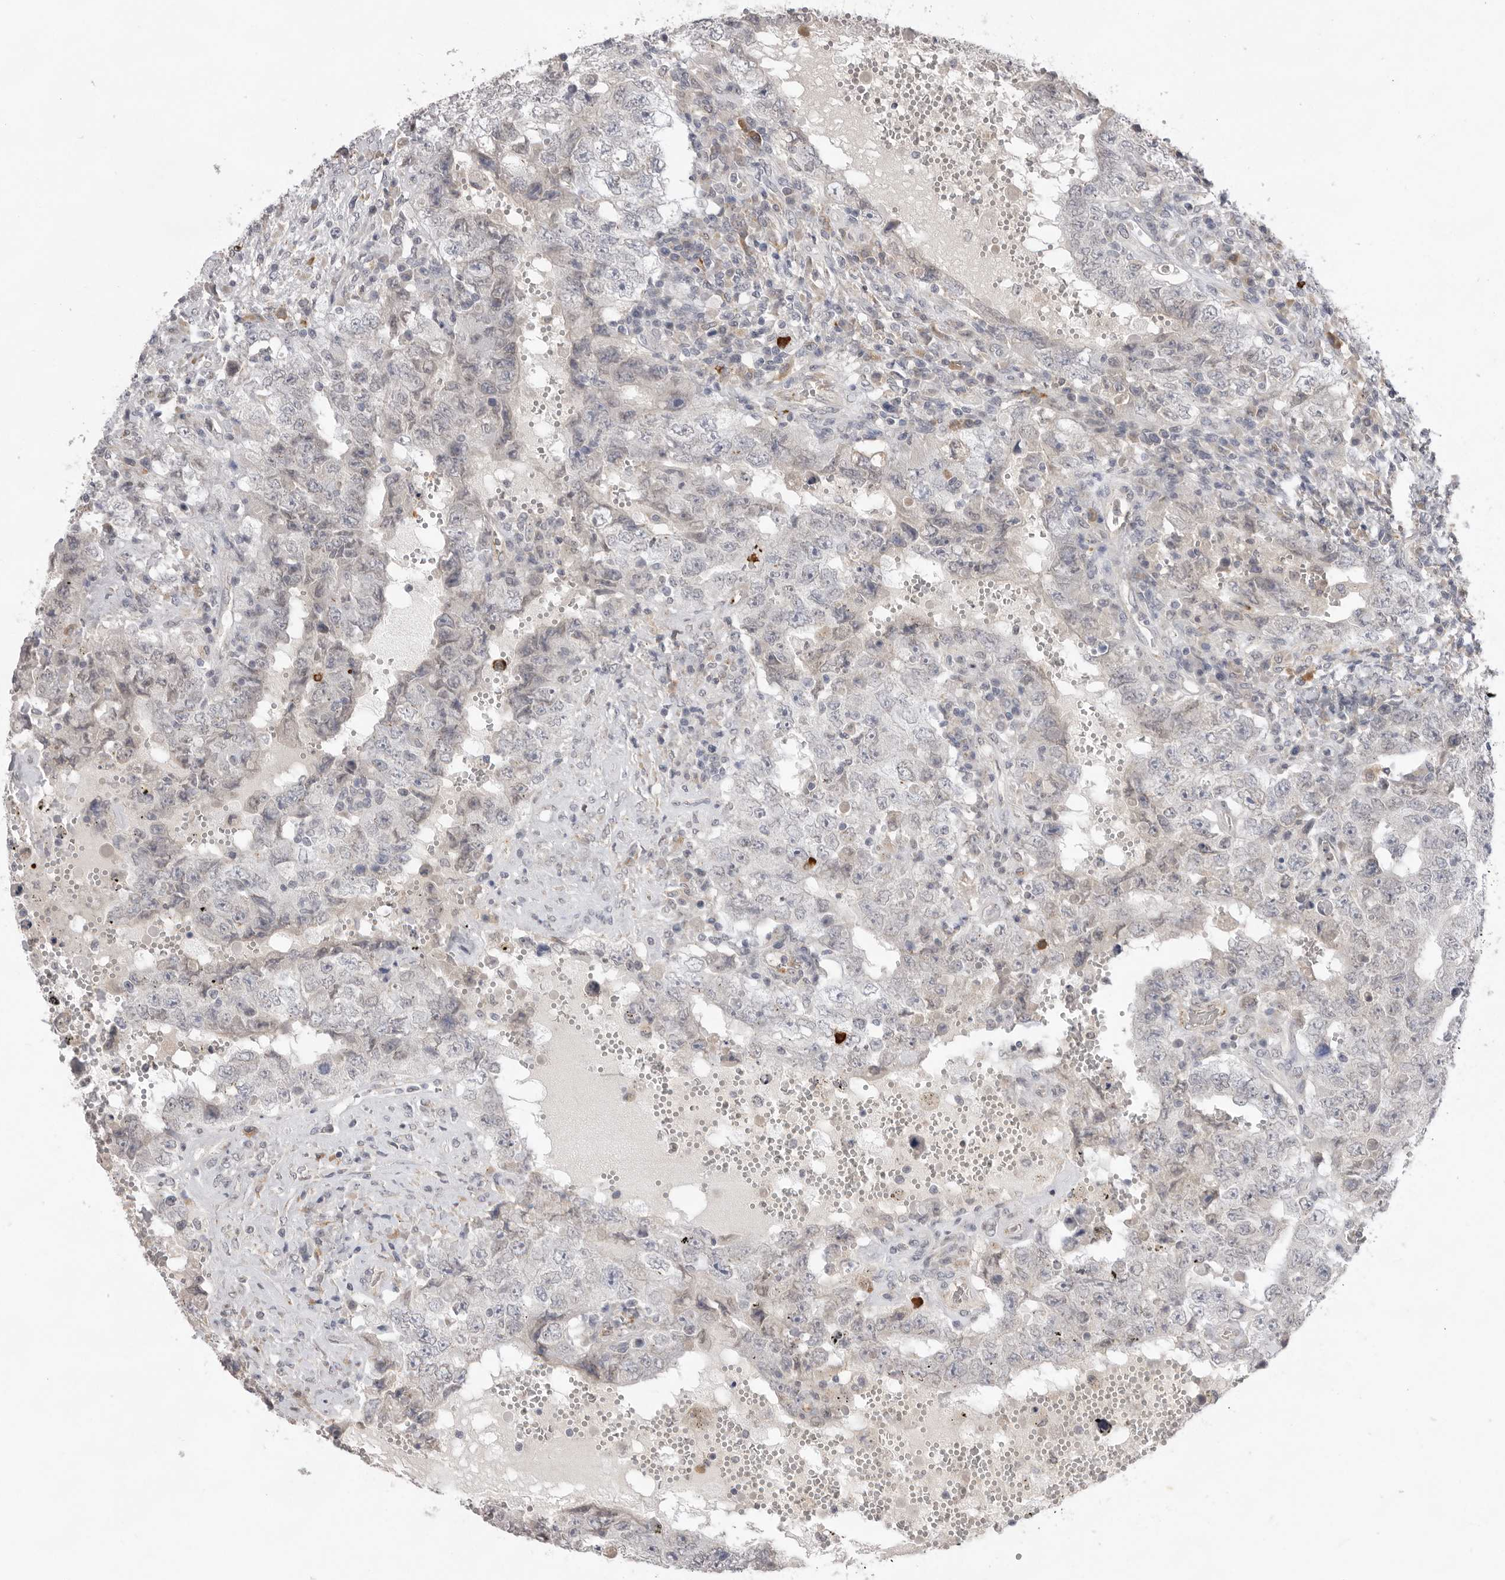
{"staining": {"intensity": "negative", "quantity": "none", "location": "none"}, "tissue": "testis cancer", "cell_type": "Tumor cells", "image_type": "cancer", "snomed": [{"axis": "morphology", "description": "Carcinoma, Embryonal, NOS"}, {"axis": "topography", "description": "Testis"}], "caption": "High power microscopy photomicrograph of an immunohistochemistry (IHC) photomicrograph of embryonal carcinoma (testis), revealing no significant staining in tumor cells.", "gene": "TLR3", "patient": {"sex": "male", "age": 26}}